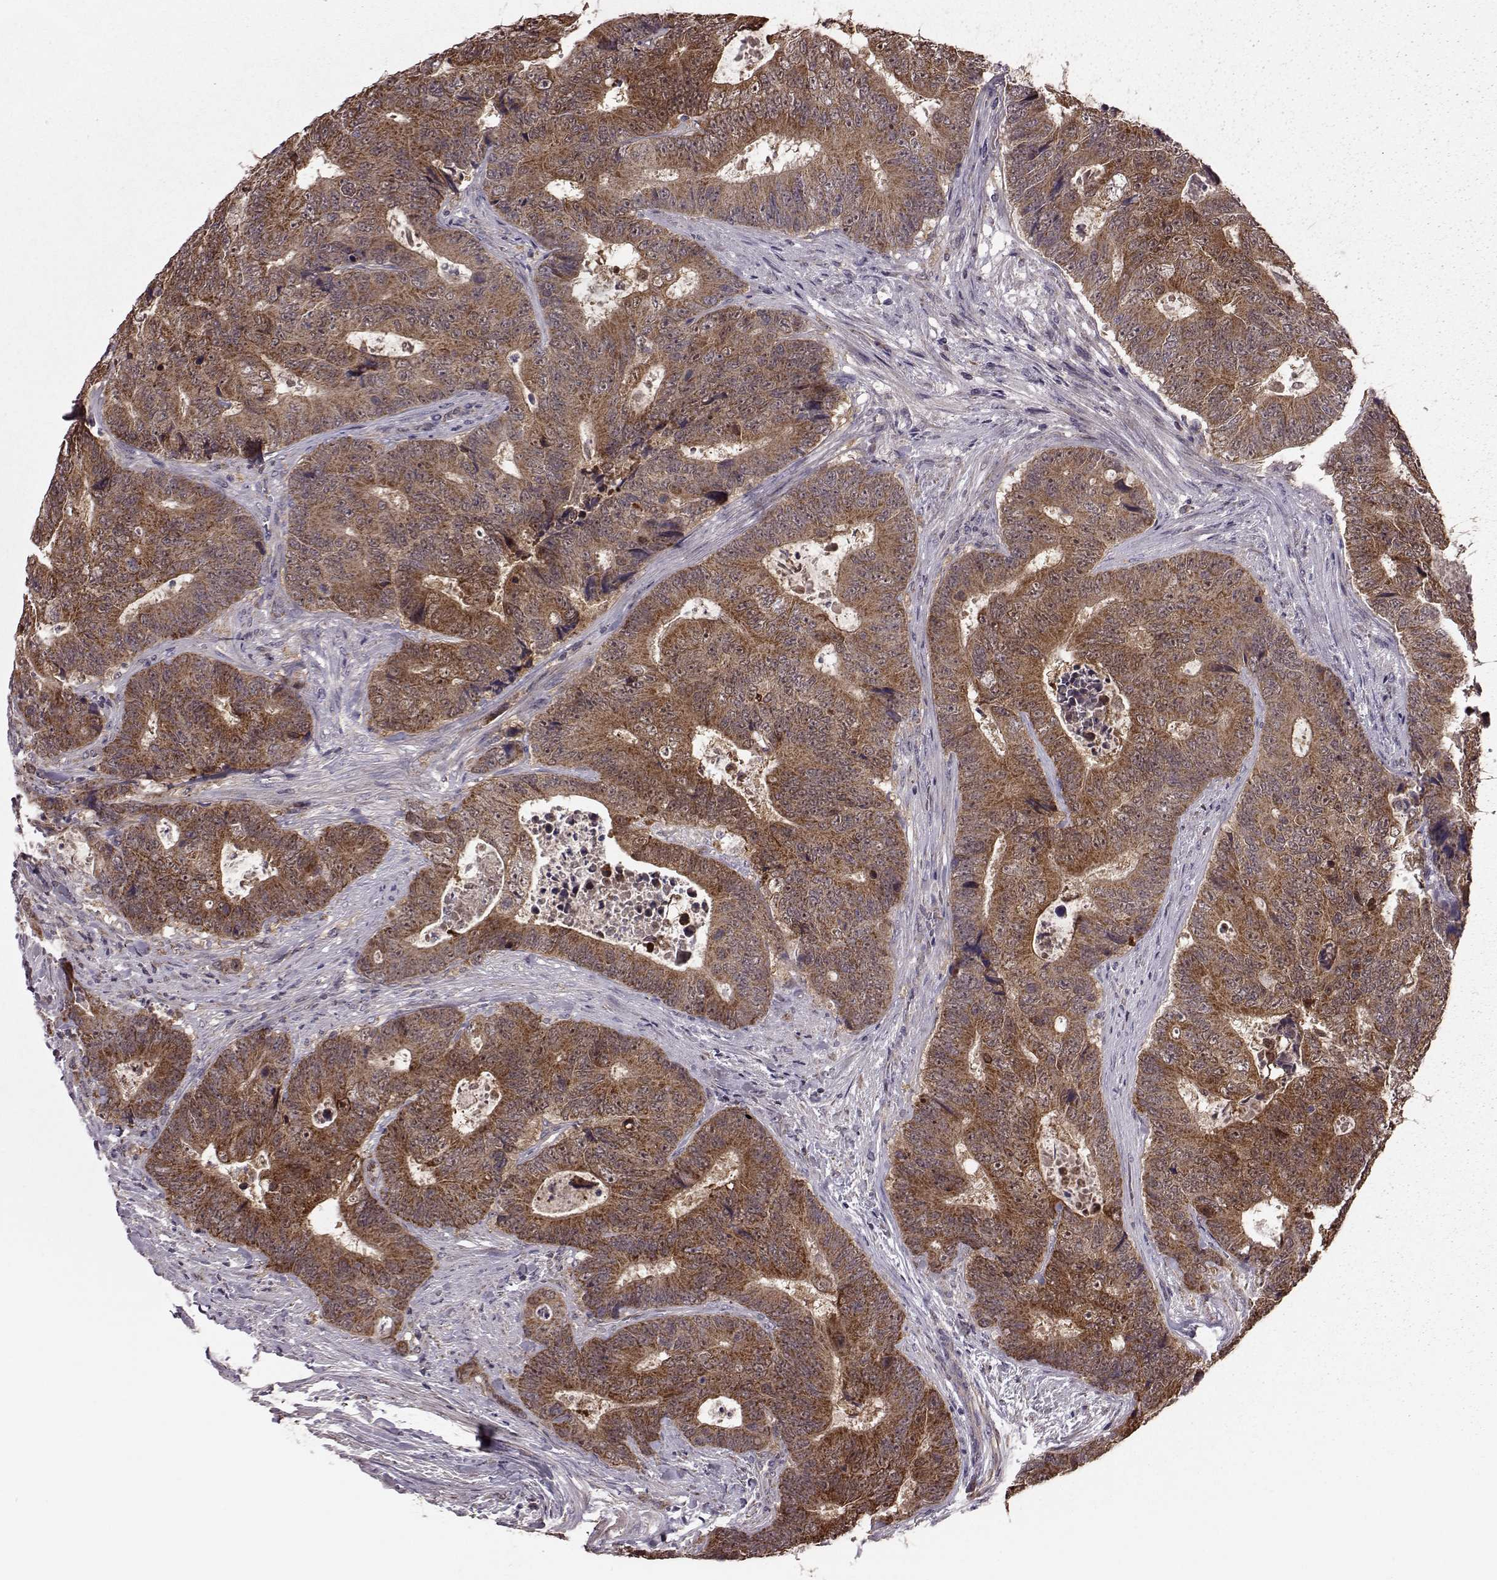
{"staining": {"intensity": "moderate", "quantity": ">75%", "location": "cytoplasmic/membranous"}, "tissue": "colorectal cancer", "cell_type": "Tumor cells", "image_type": "cancer", "snomed": [{"axis": "morphology", "description": "Adenocarcinoma, NOS"}, {"axis": "topography", "description": "Colon"}], "caption": "DAB (3,3'-diaminobenzidine) immunohistochemical staining of human colorectal cancer (adenocarcinoma) reveals moderate cytoplasmic/membranous protein staining in approximately >75% of tumor cells.", "gene": "PUDP", "patient": {"sex": "female", "age": 48}}